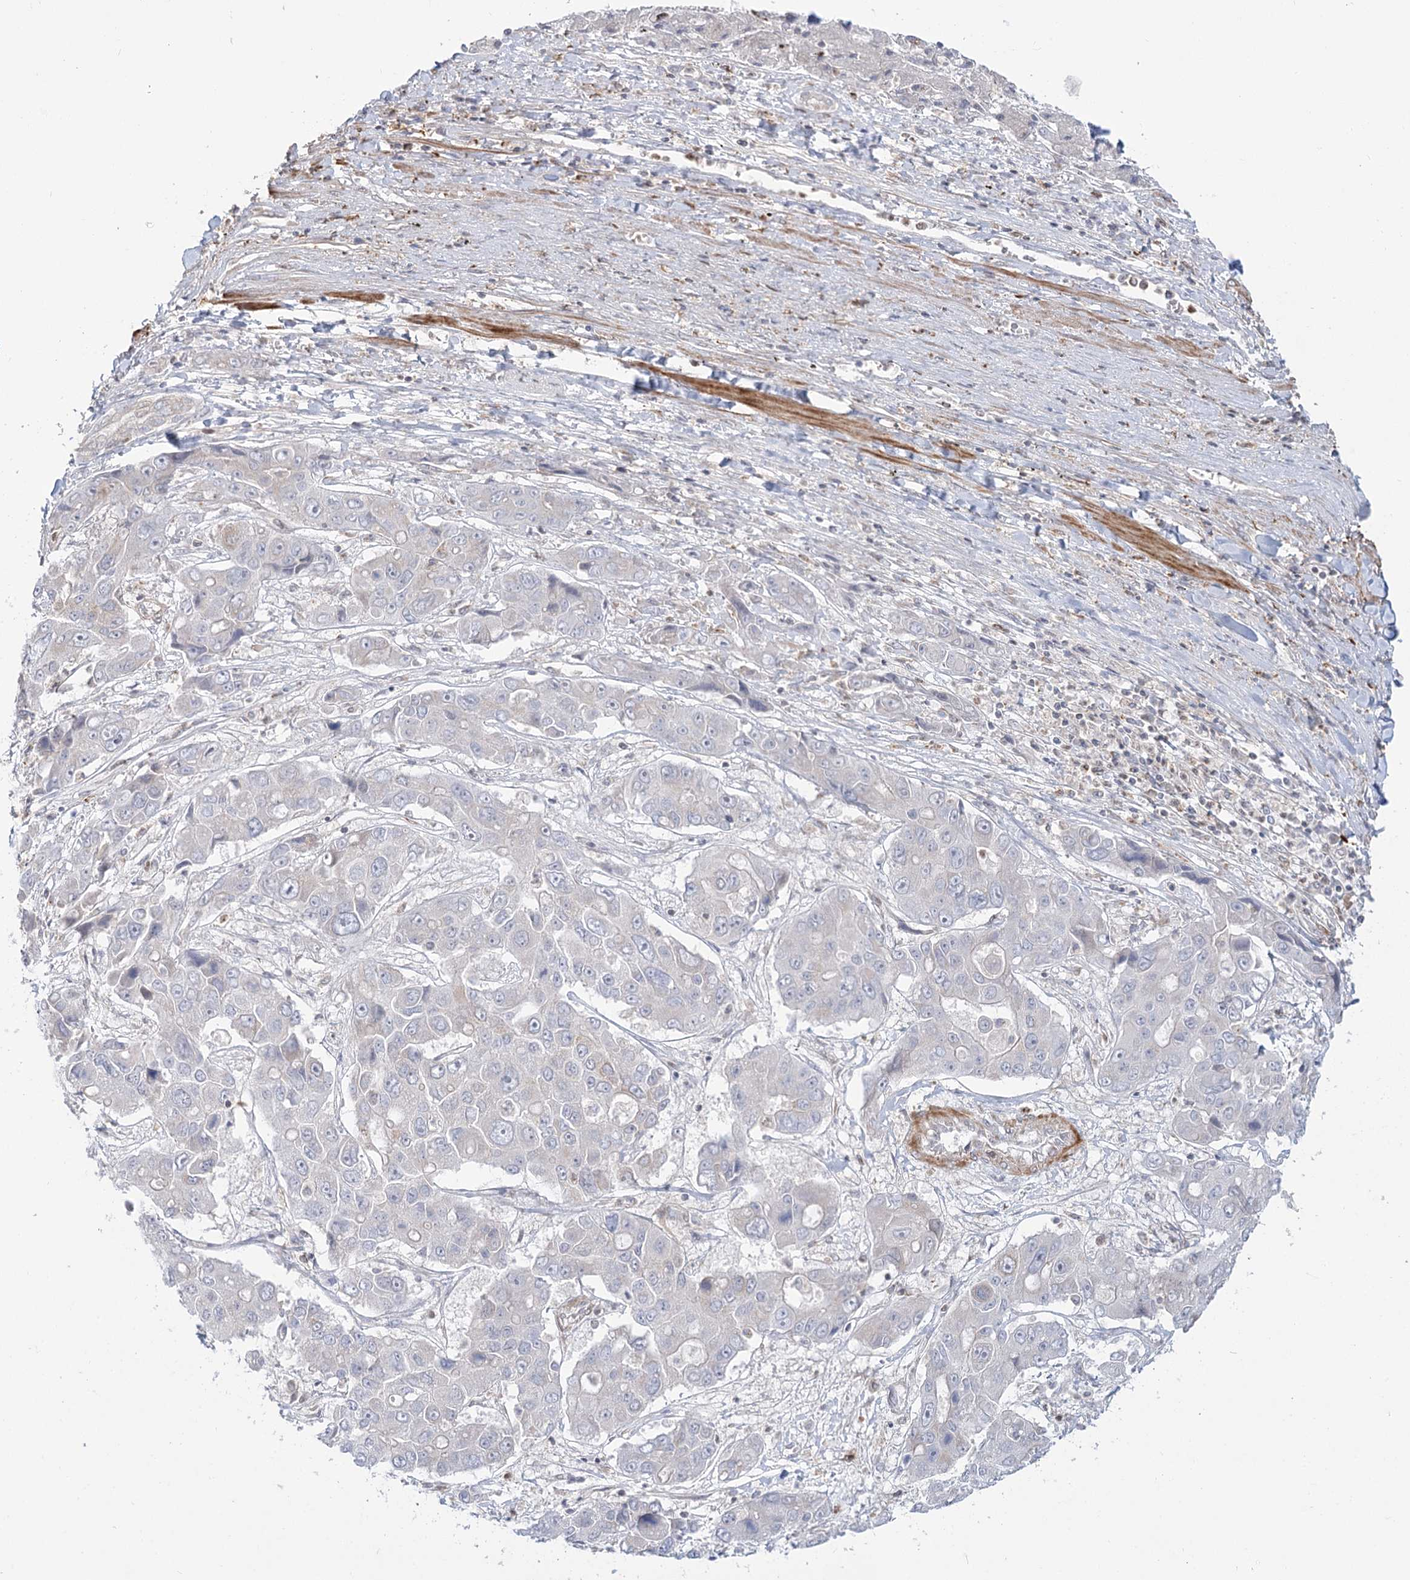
{"staining": {"intensity": "negative", "quantity": "none", "location": "none"}, "tissue": "liver cancer", "cell_type": "Tumor cells", "image_type": "cancer", "snomed": [{"axis": "morphology", "description": "Cholangiocarcinoma"}, {"axis": "topography", "description": "Liver"}], "caption": "IHC of human liver cancer reveals no staining in tumor cells.", "gene": "MTMR3", "patient": {"sex": "male", "age": 67}}